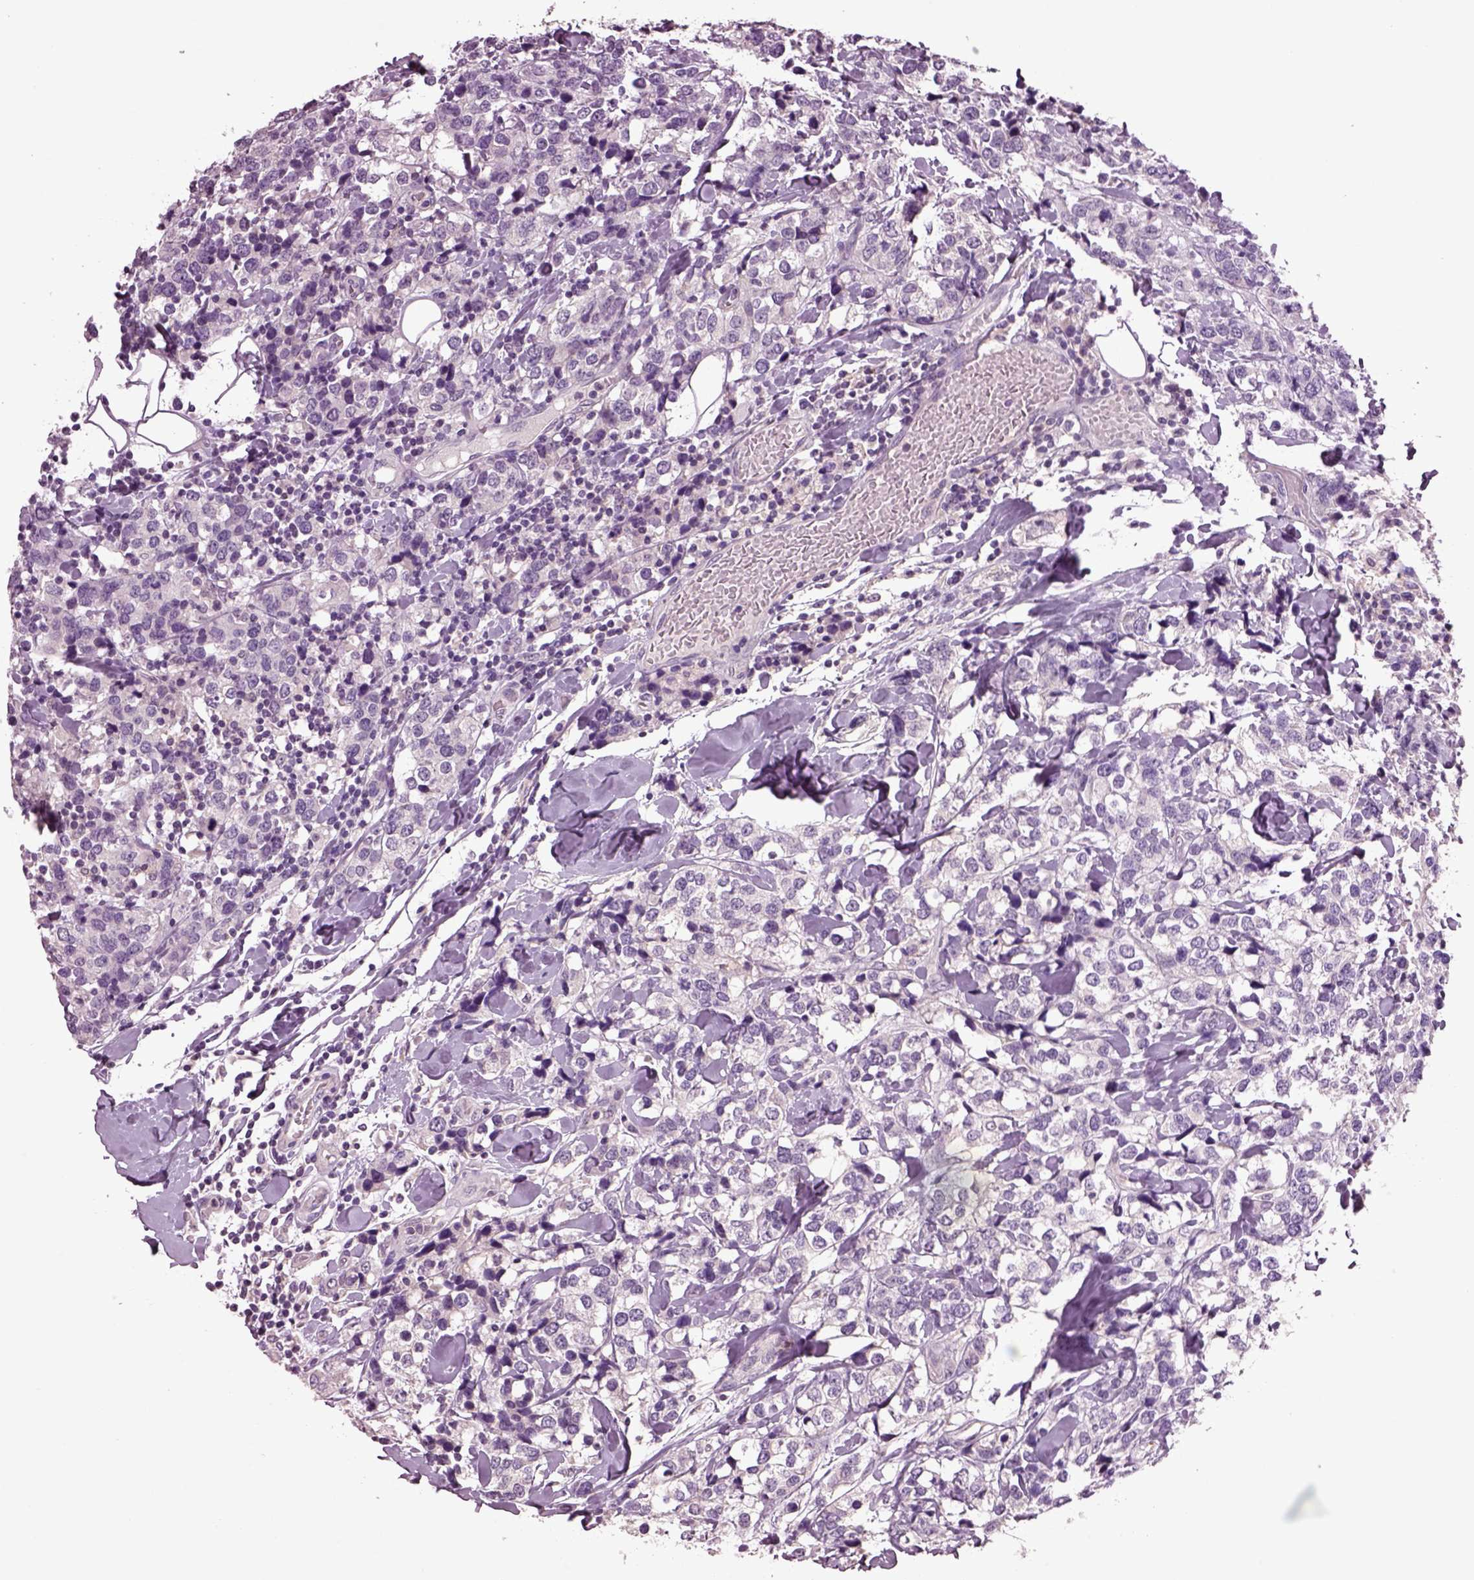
{"staining": {"intensity": "negative", "quantity": "none", "location": "none"}, "tissue": "breast cancer", "cell_type": "Tumor cells", "image_type": "cancer", "snomed": [{"axis": "morphology", "description": "Lobular carcinoma"}, {"axis": "topography", "description": "Breast"}], "caption": "Immunohistochemical staining of human breast cancer (lobular carcinoma) displays no significant staining in tumor cells.", "gene": "CLPSL1", "patient": {"sex": "female", "age": 59}}